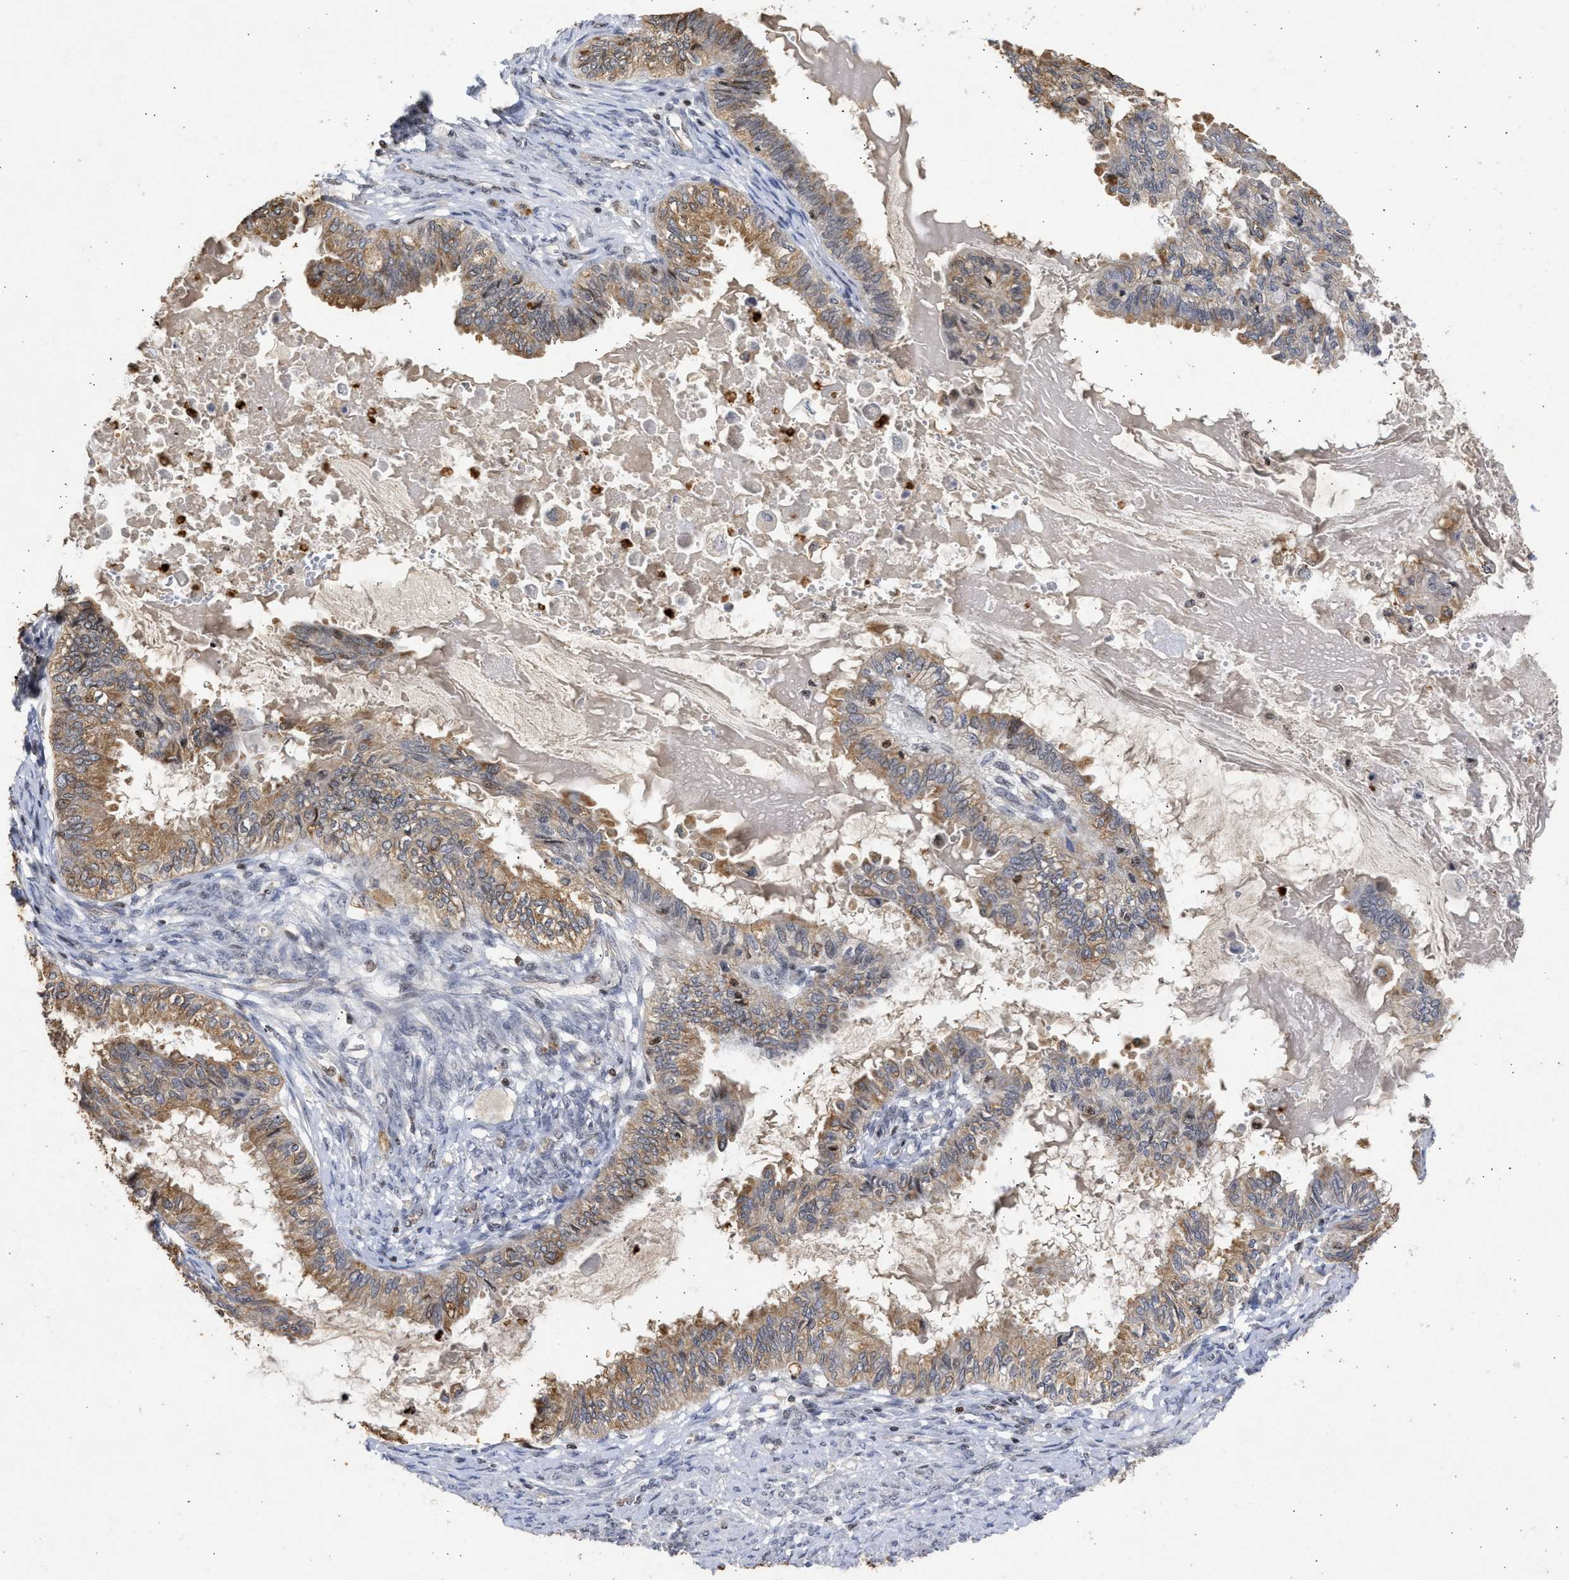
{"staining": {"intensity": "moderate", "quantity": ">75%", "location": "cytoplasmic/membranous"}, "tissue": "cervical cancer", "cell_type": "Tumor cells", "image_type": "cancer", "snomed": [{"axis": "morphology", "description": "Normal tissue, NOS"}, {"axis": "morphology", "description": "Adenocarcinoma, NOS"}, {"axis": "topography", "description": "Cervix"}, {"axis": "topography", "description": "Endometrium"}], "caption": "DAB (3,3'-diaminobenzidine) immunohistochemical staining of cervical cancer reveals moderate cytoplasmic/membranous protein staining in about >75% of tumor cells.", "gene": "ENSG00000142539", "patient": {"sex": "female", "age": 86}}